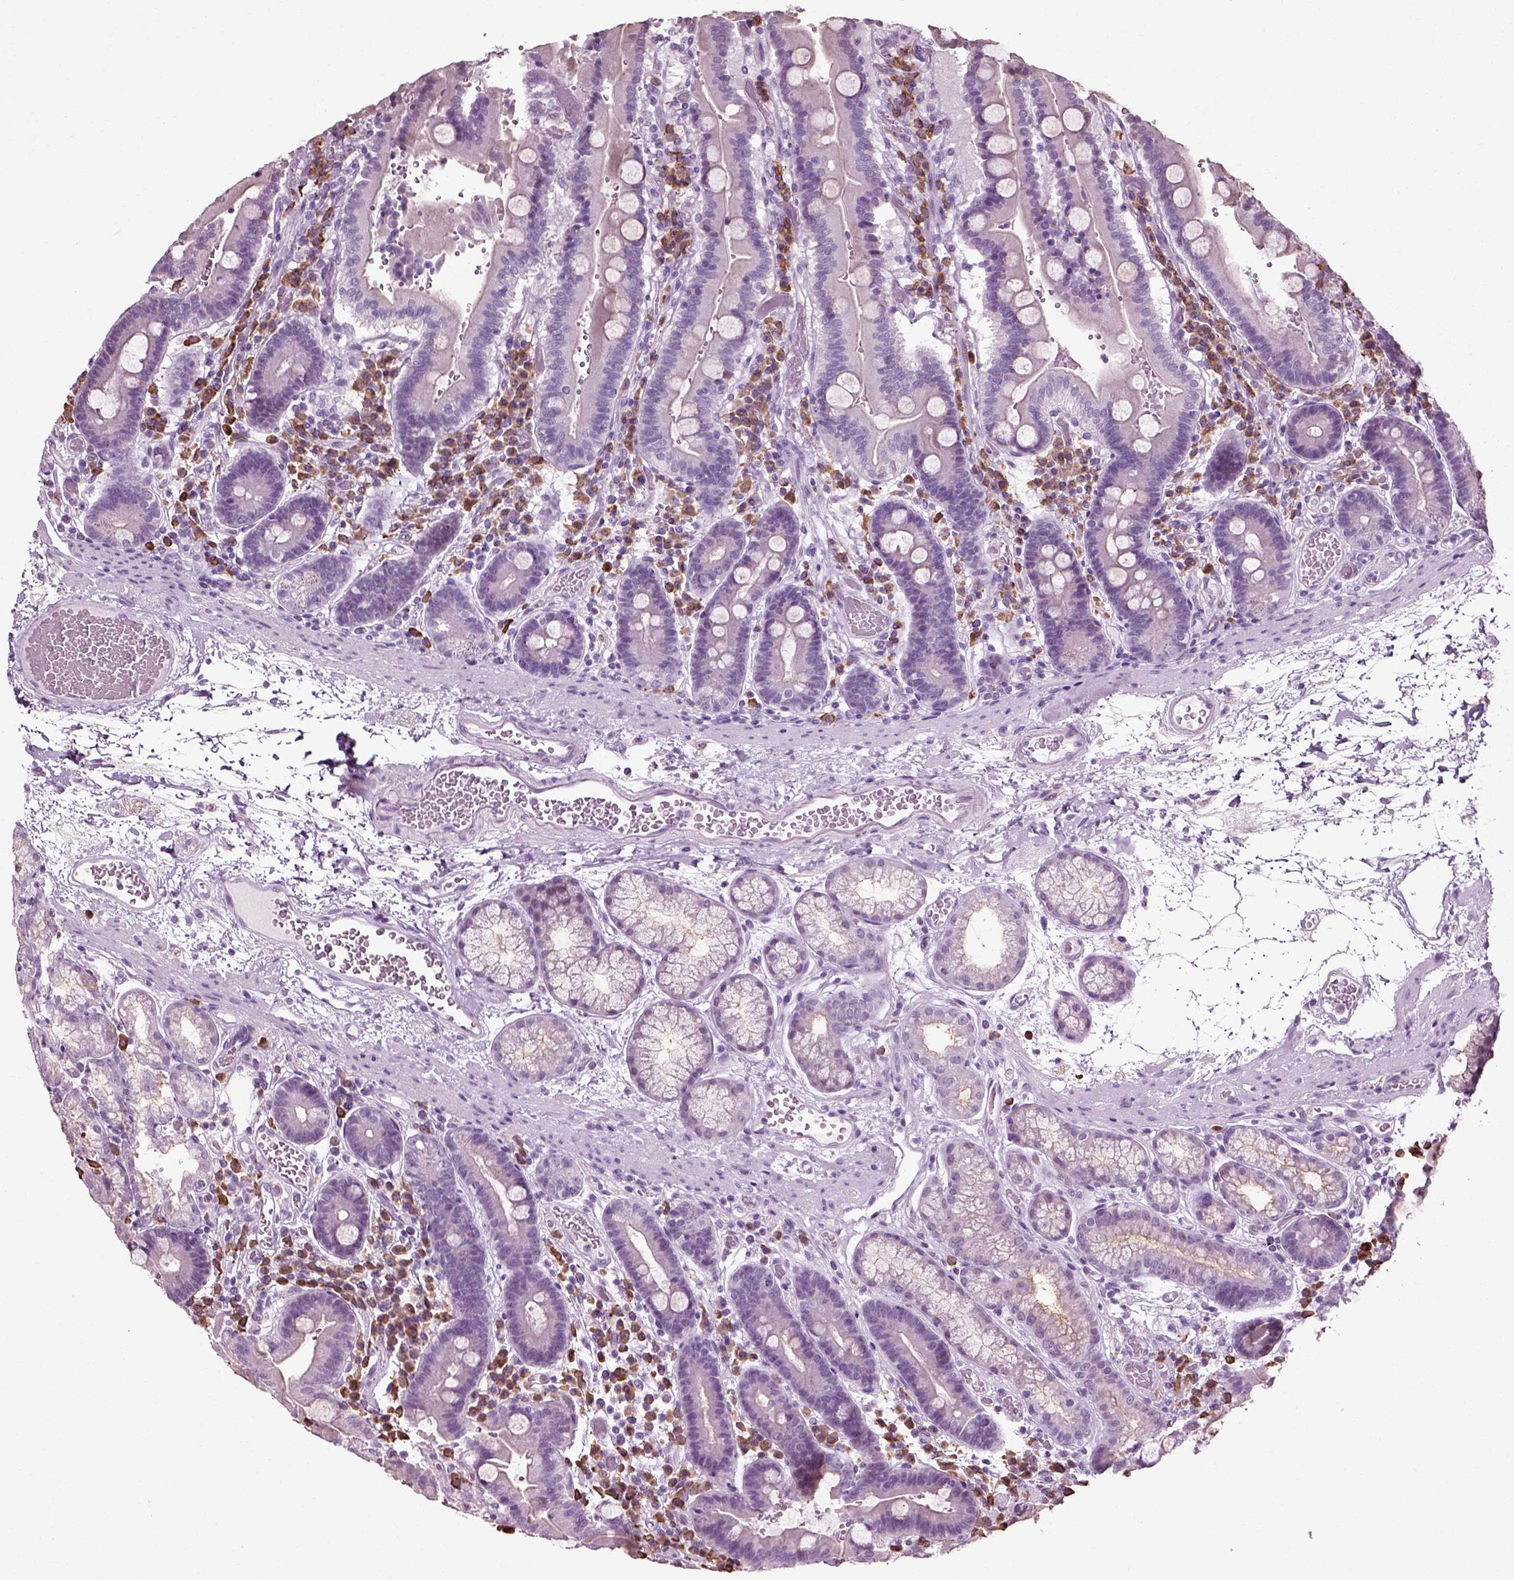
{"staining": {"intensity": "negative", "quantity": "none", "location": "none"}, "tissue": "duodenum", "cell_type": "Glandular cells", "image_type": "normal", "snomed": [{"axis": "morphology", "description": "Normal tissue, NOS"}, {"axis": "topography", "description": "Duodenum"}], "caption": "Glandular cells show no significant protein positivity in unremarkable duodenum.", "gene": "SLC26A8", "patient": {"sex": "female", "age": 62}}